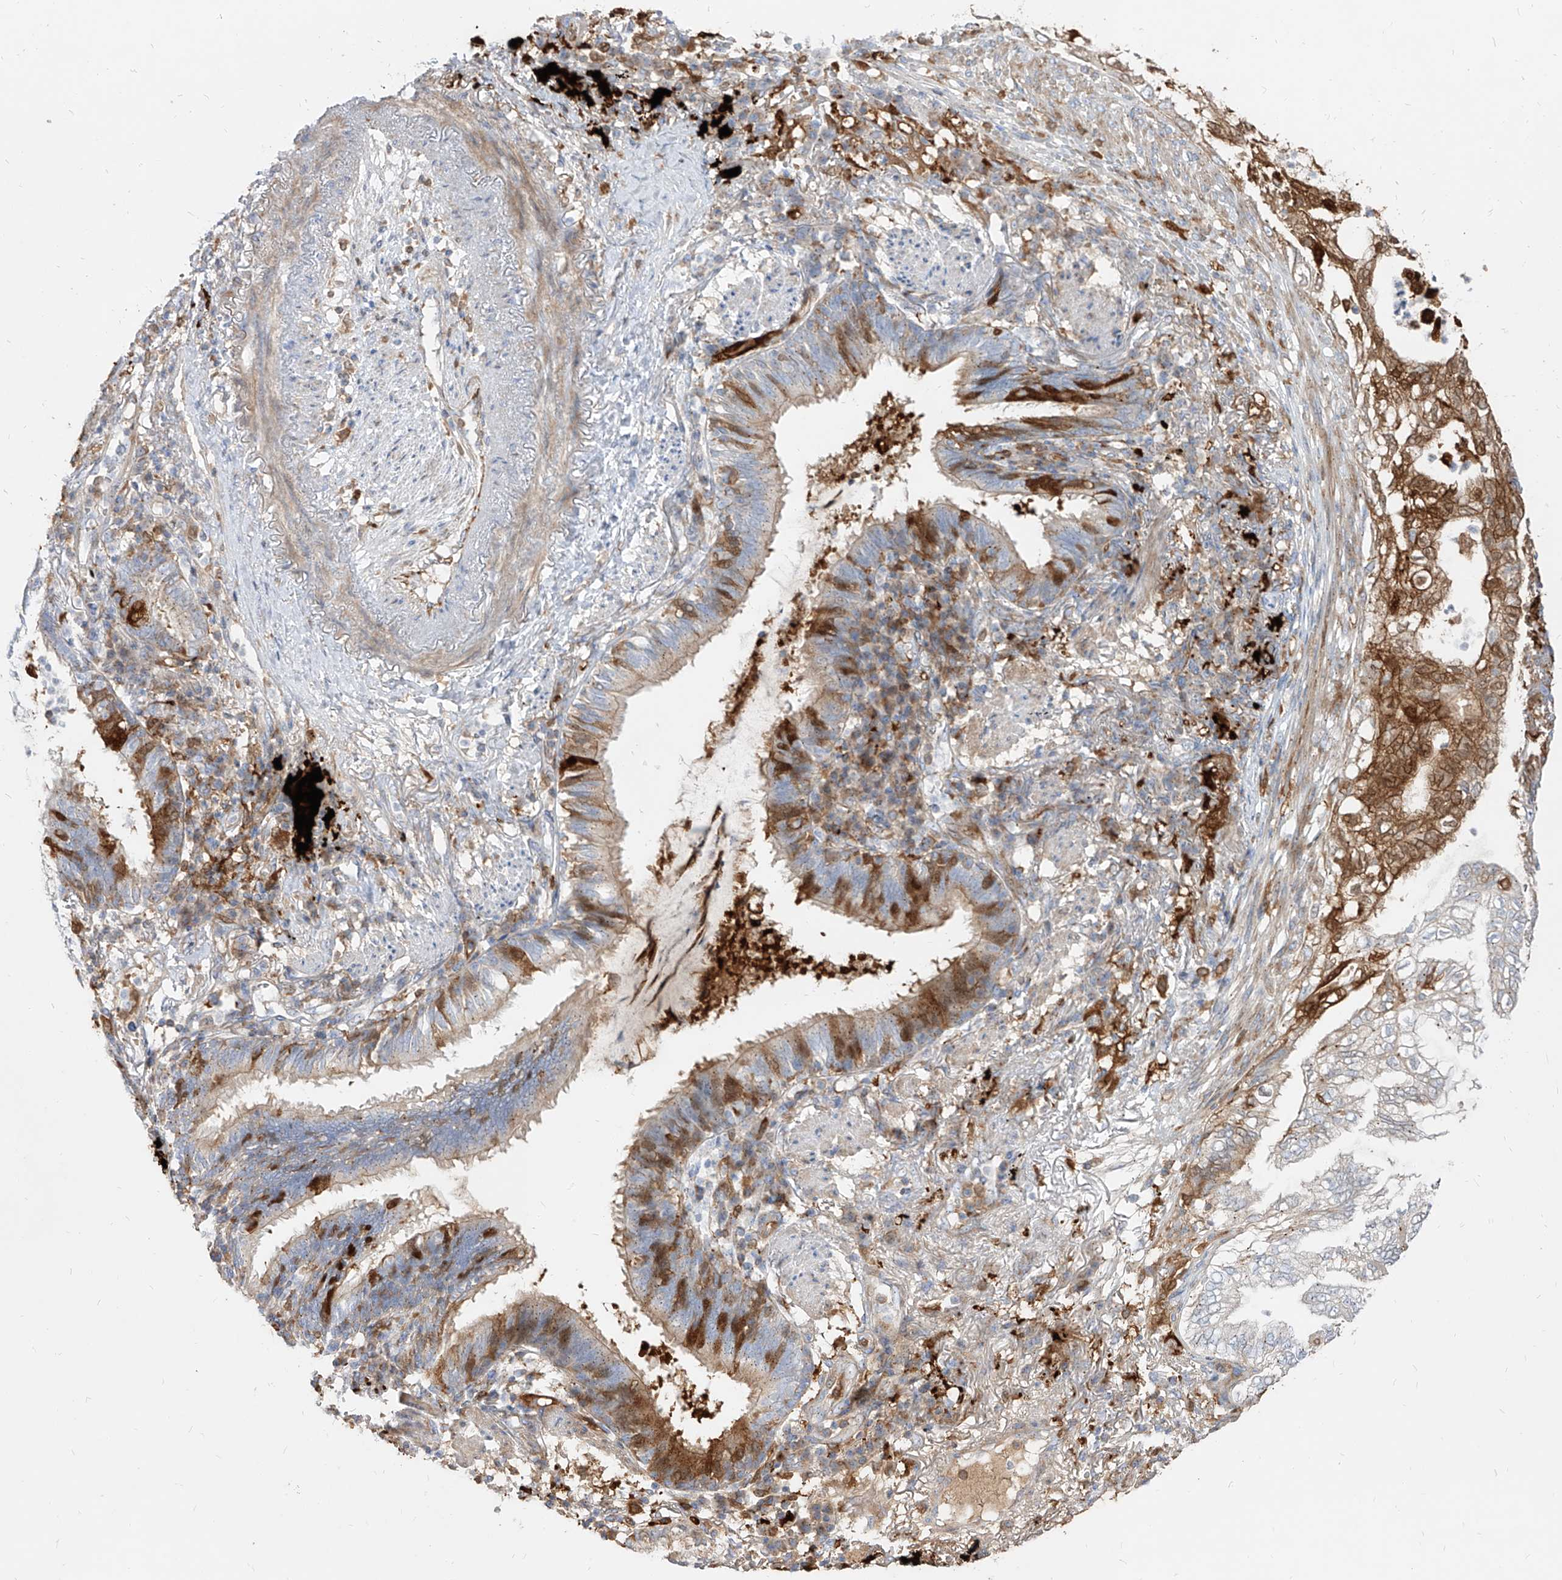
{"staining": {"intensity": "moderate", "quantity": "25%-75%", "location": "cytoplasmic/membranous"}, "tissue": "lung cancer", "cell_type": "Tumor cells", "image_type": "cancer", "snomed": [{"axis": "morphology", "description": "Adenocarcinoma, NOS"}, {"axis": "topography", "description": "Lung"}], "caption": "Lung adenocarcinoma stained for a protein displays moderate cytoplasmic/membranous positivity in tumor cells.", "gene": "KYNU", "patient": {"sex": "female", "age": 70}}